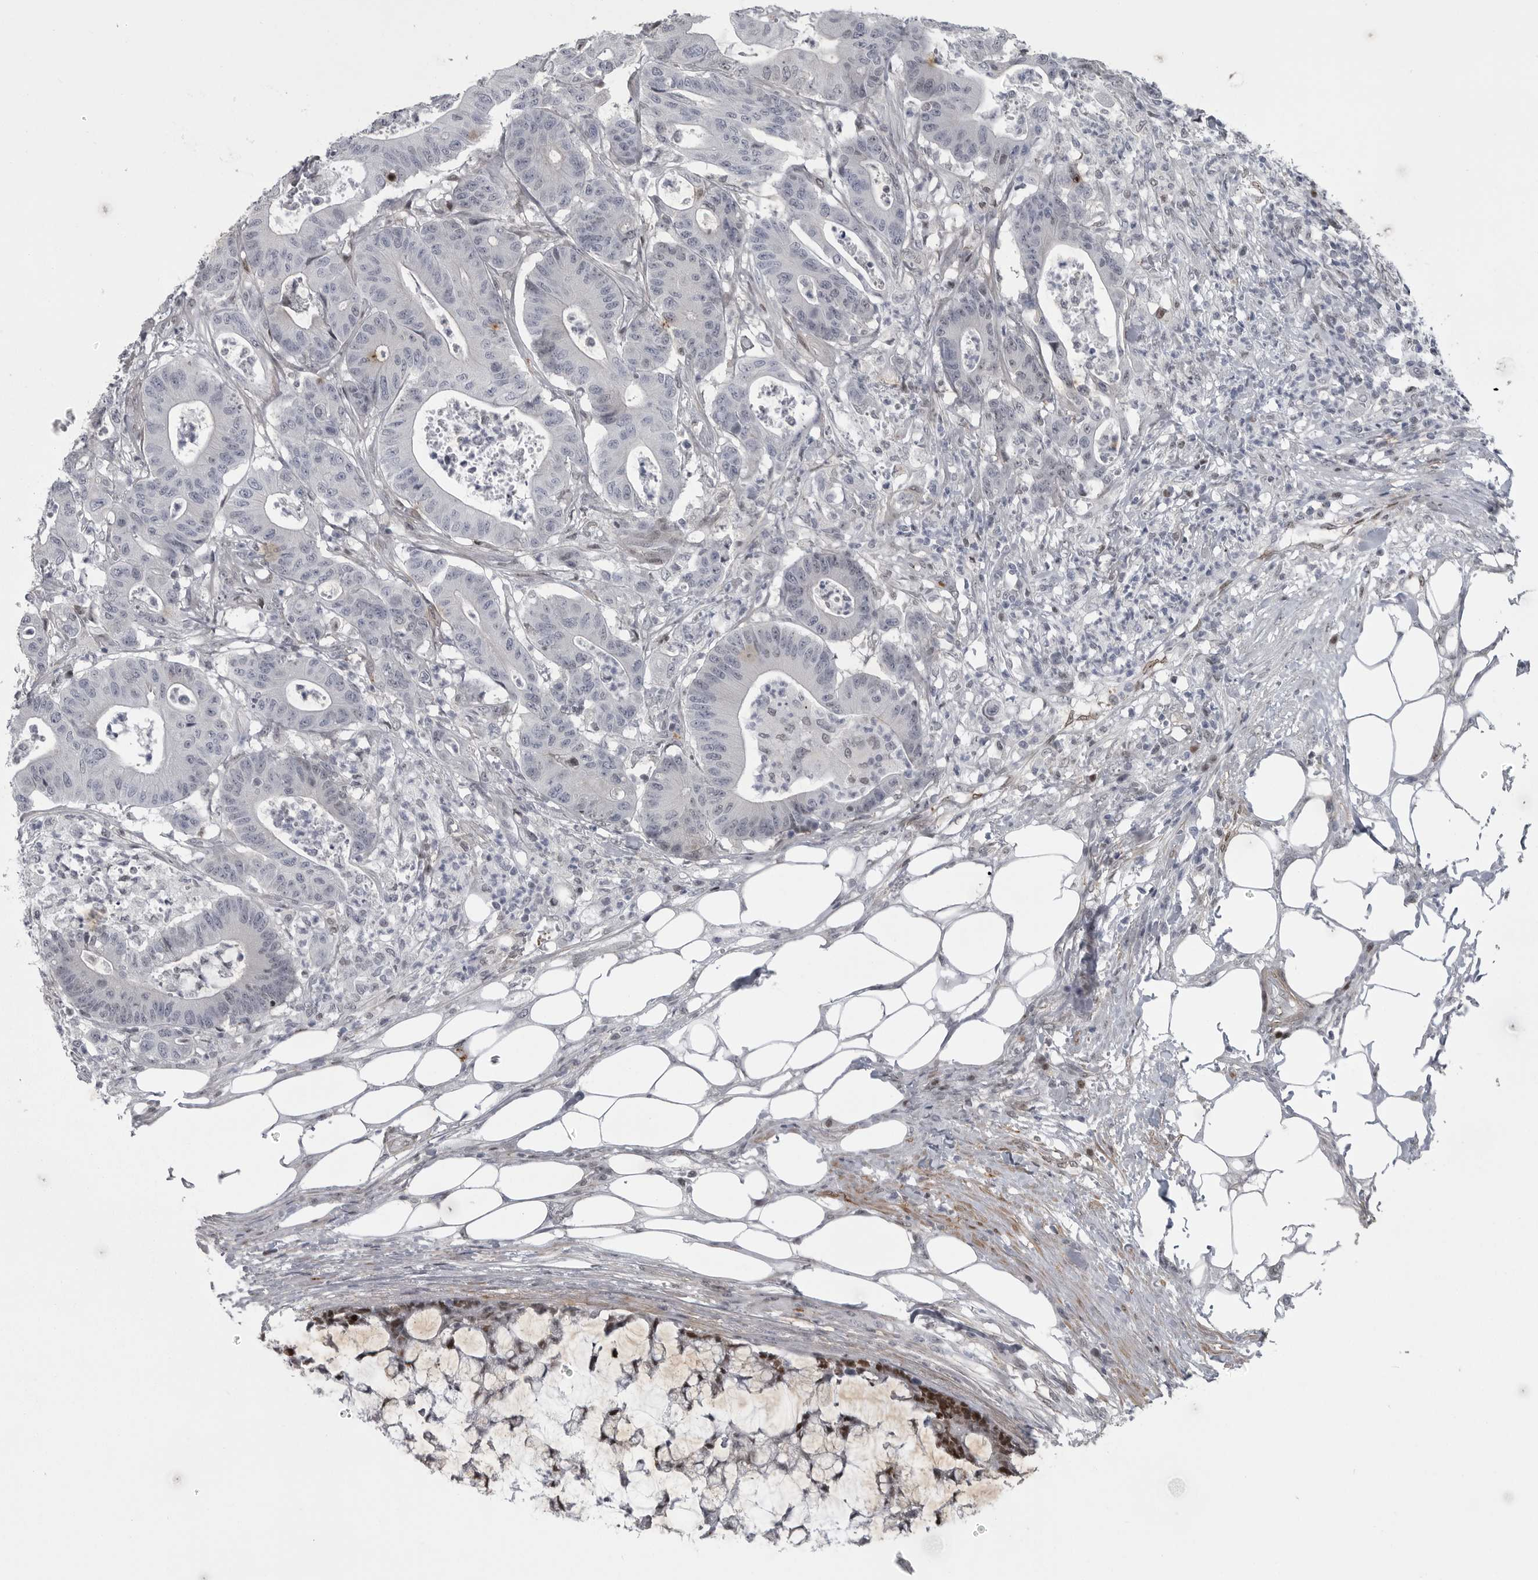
{"staining": {"intensity": "negative", "quantity": "none", "location": "none"}, "tissue": "colorectal cancer", "cell_type": "Tumor cells", "image_type": "cancer", "snomed": [{"axis": "morphology", "description": "Adenocarcinoma, NOS"}, {"axis": "topography", "description": "Colon"}], "caption": "Immunohistochemical staining of colorectal adenocarcinoma exhibits no significant positivity in tumor cells.", "gene": "HMGN3", "patient": {"sex": "female", "age": 84}}